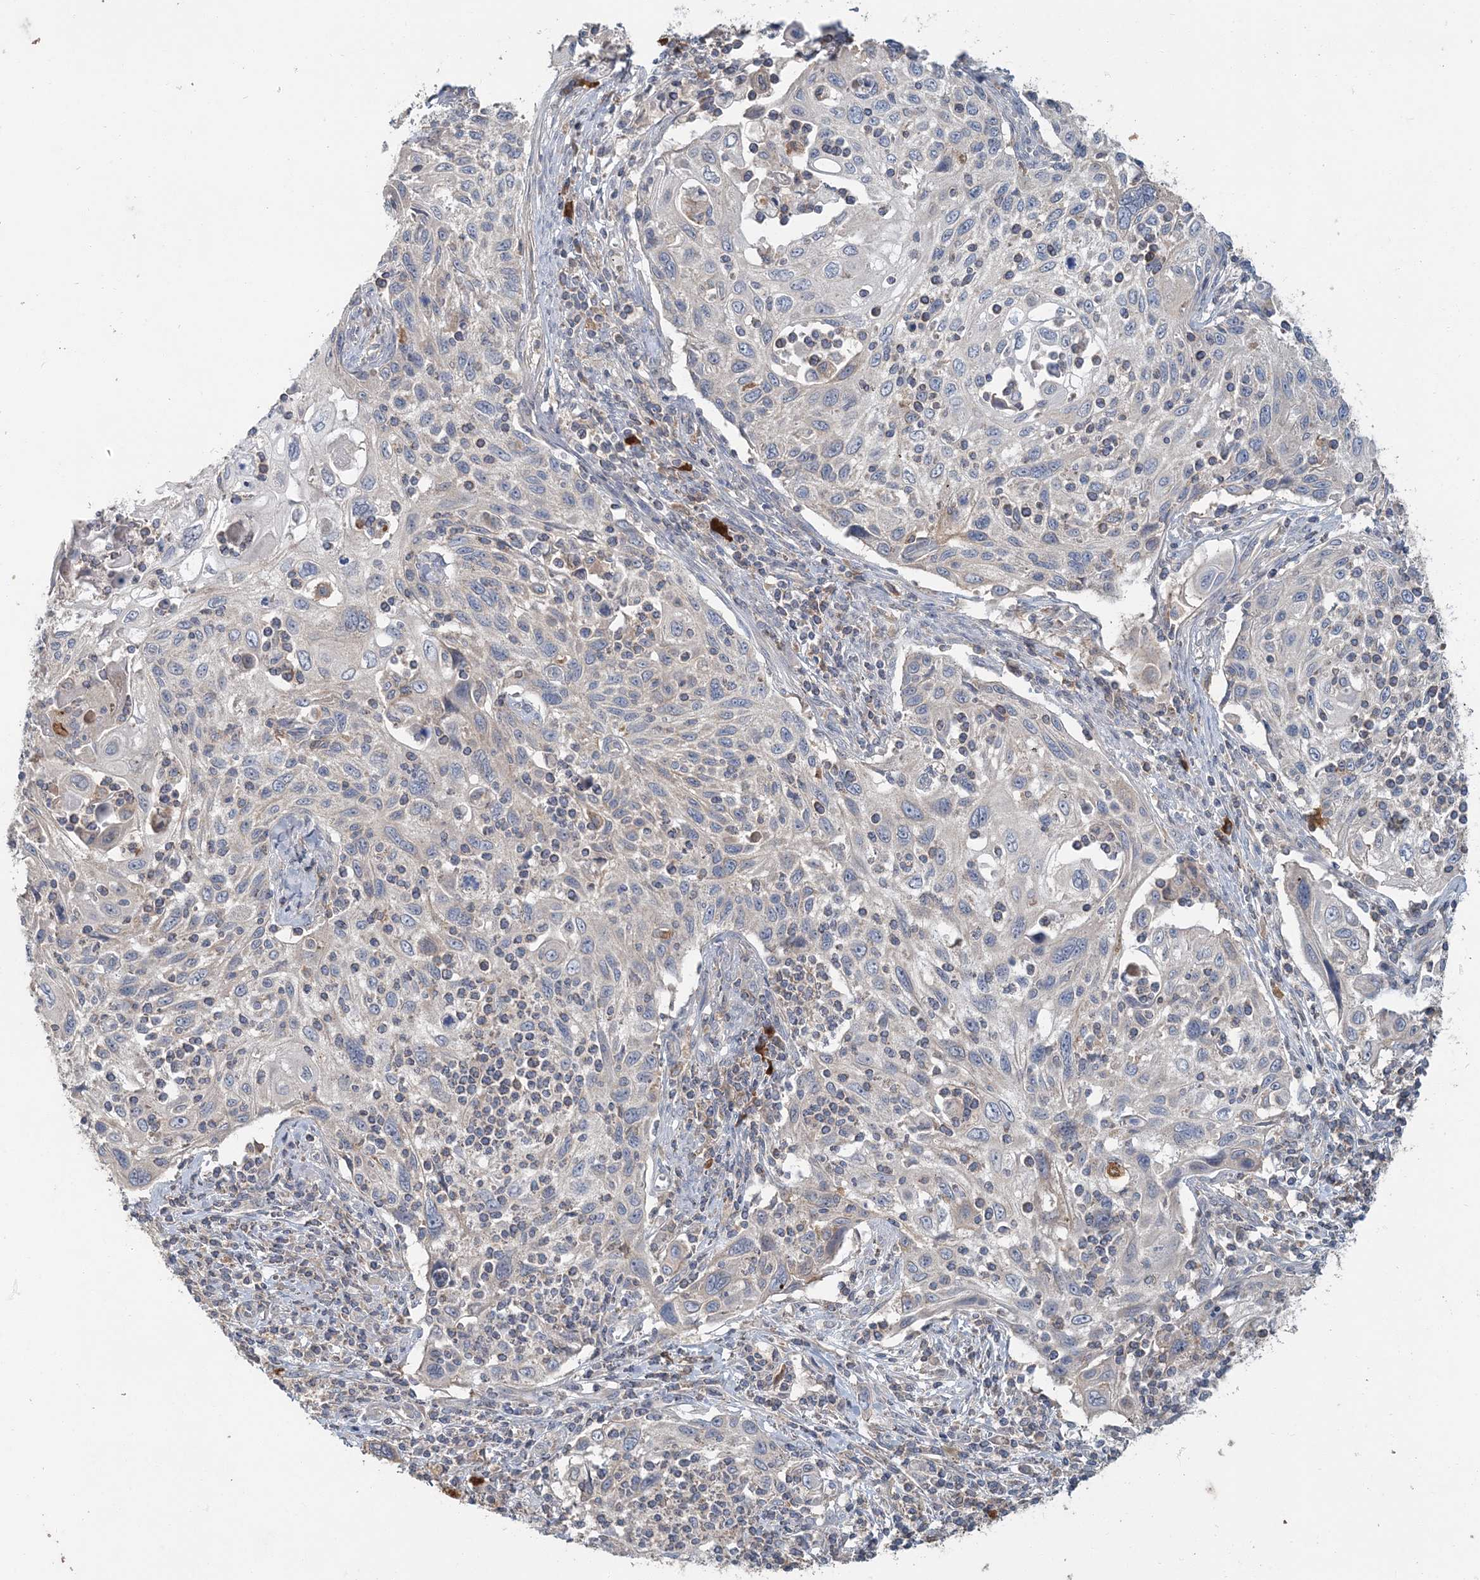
{"staining": {"intensity": "negative", "quantity": "none", "location": "none"}, "tissue": "cervical cancer", "cell_type": "Tumor cells", "image_type": "cancer", "snomed": [{"axis": "morphology", "description": "Squamous cell carcinoma, NOS"}, {"axis": "topography", "description": "Cervix"}], "caption": "DAB immunohistochemical staining of human cervical cancer (squamous cell carcinoma) displays no significant positivity in tumor cells.", "gene": "RNF25", "patient": {"sex": "female", "age": 70}}